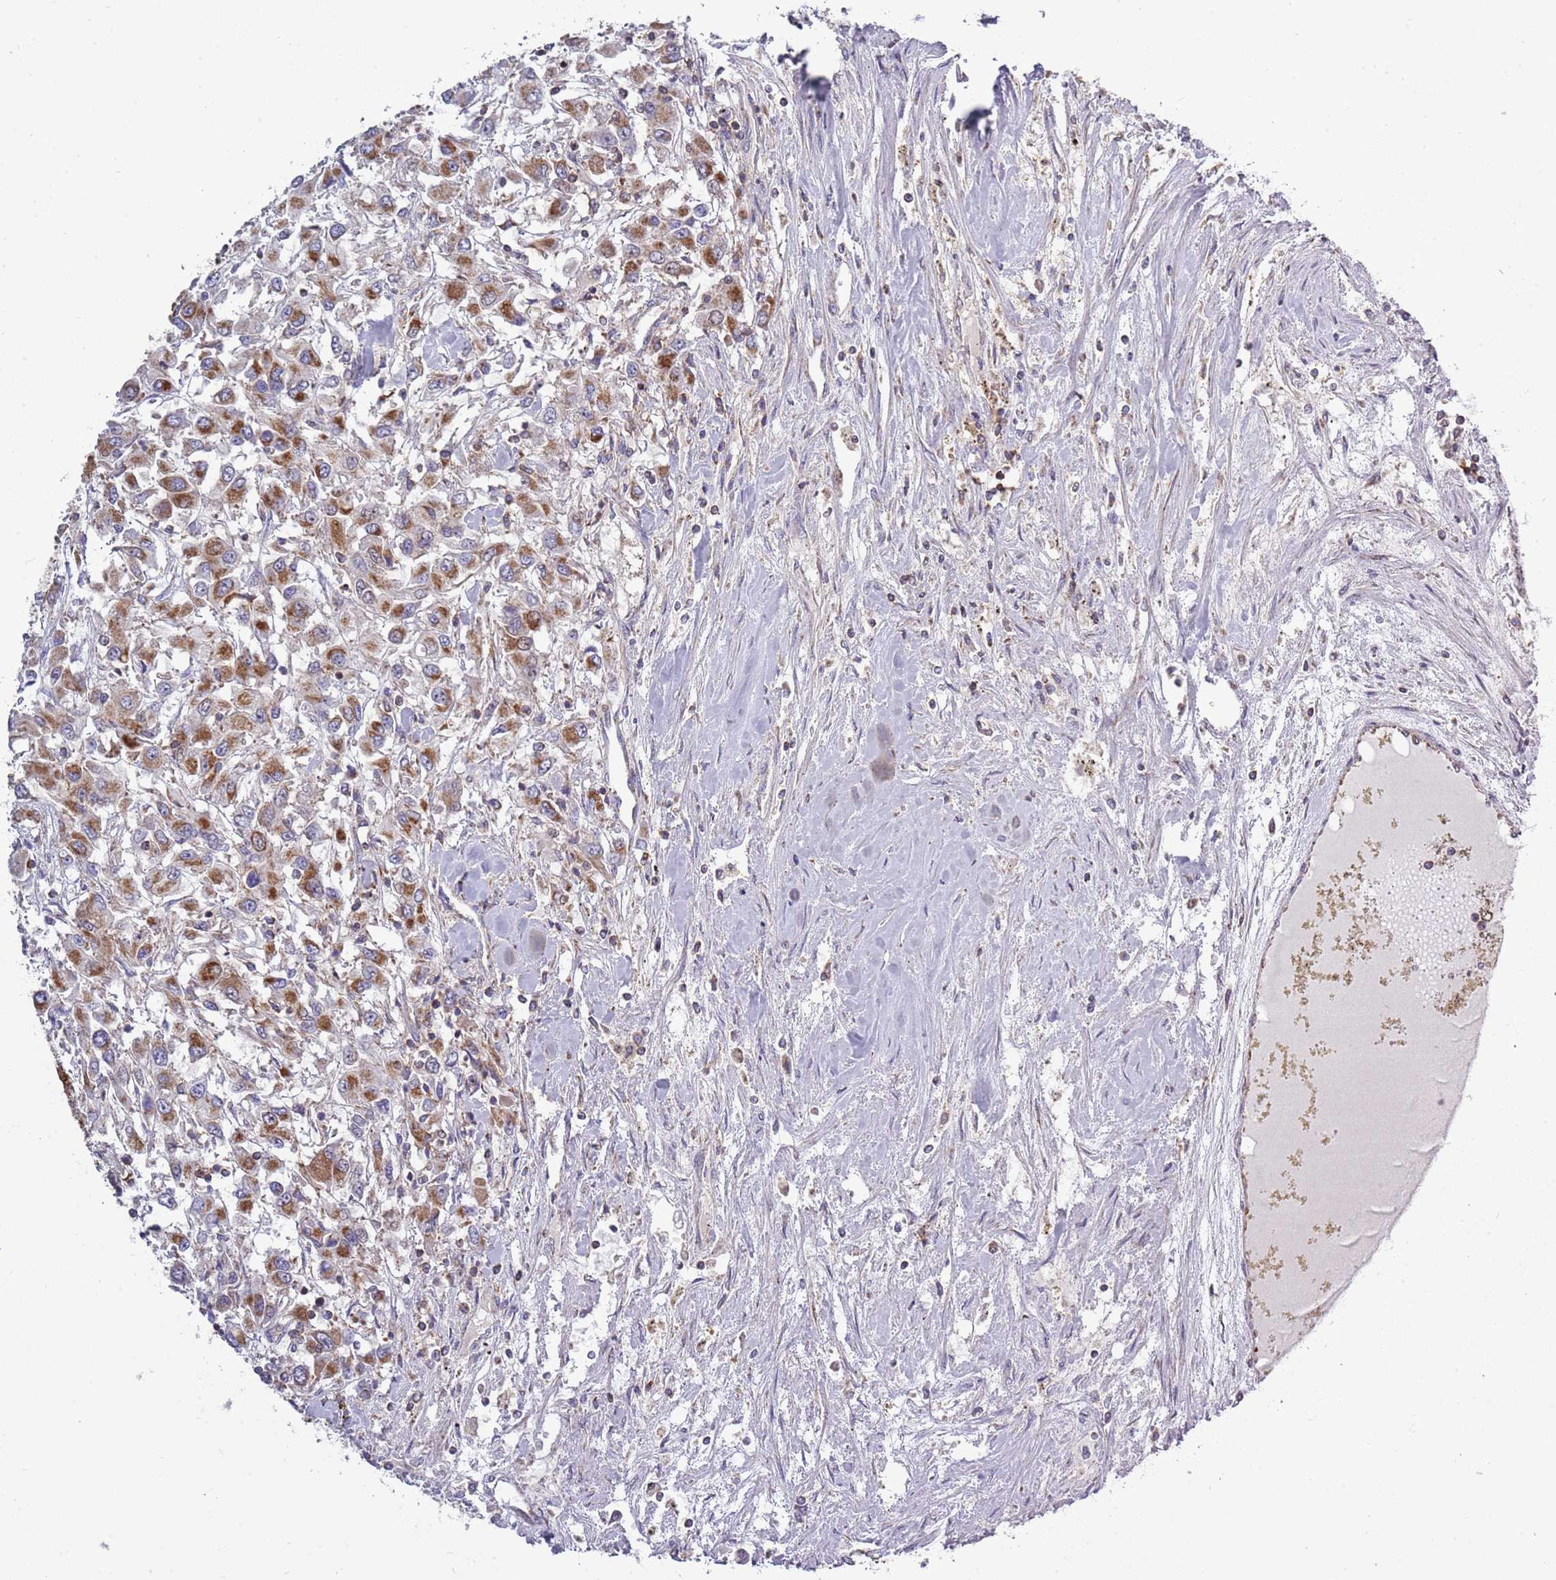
{"staining": {"intensity": "moderate", "quantity": ">75%", "location": "cytoplasmic/membranous"}, "tissue": "renal cancer", "cell_type": "Tumor cells", "image_type": "cancer", "snomed": [{"axis": "morphology", "description": "Adenocarcinoma, NOS"}, {"axis": "topography", "description": "Kidney"}], "caption": "Immunohistochemical staining of adenocarcinoma (renal) exhibits moderate cytoplasmic/membranous protein expression in approximately >75% of tumor cells.", "gene": "IRS4", "patient": {"sex": "female", "age": 67}}